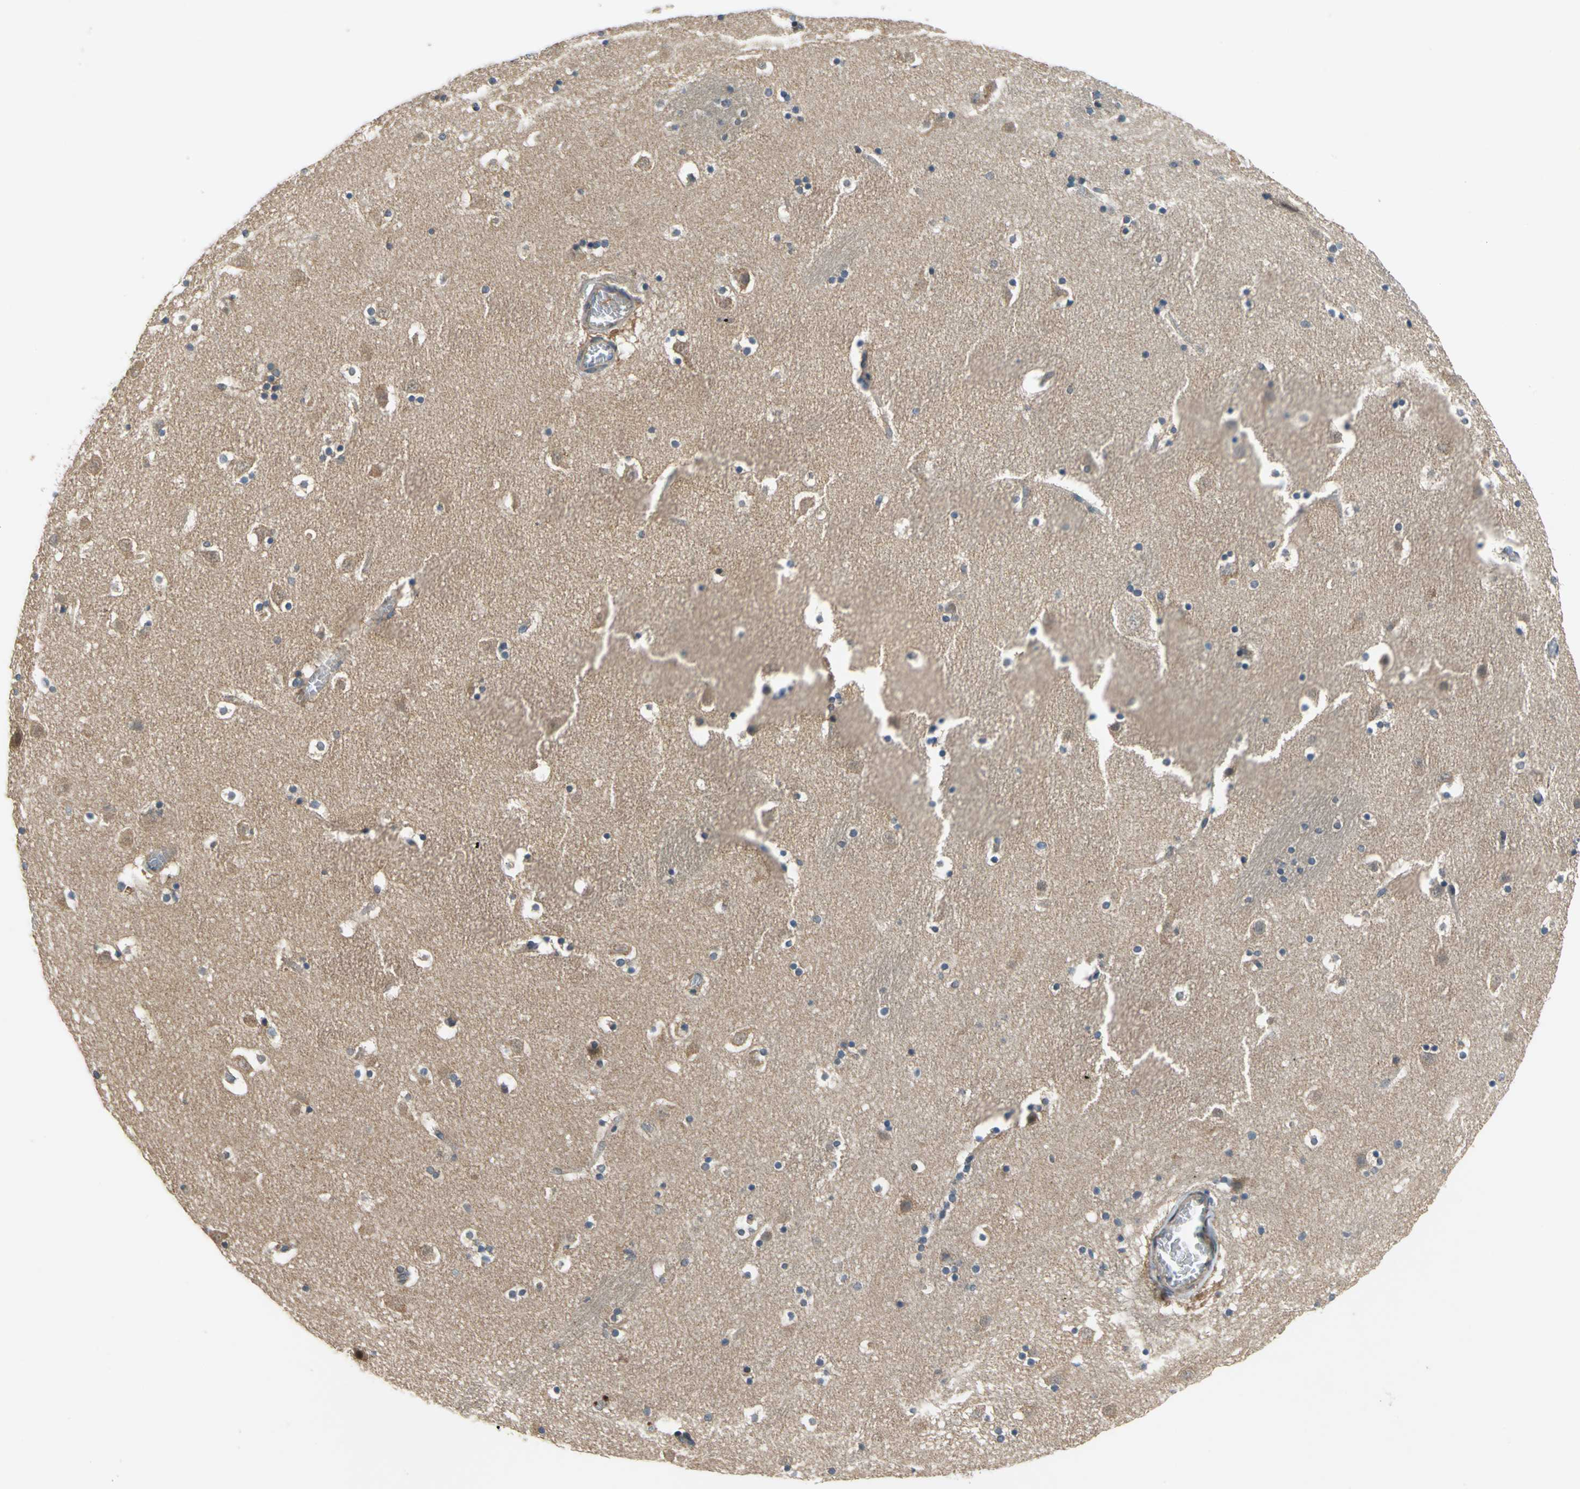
{"staining": {"intensity": "negative", "quantity": "none", "location": "none"}, "tissue": "caudate", "cell_type": "Glial cells", "image_type": "normal", "snomed": [{"axis": "morphology", "description": "Normal tissue, NOS"}, {"axis": "topography", "description": "Lateral ventricle wall"}], "caption": "Caudate stained for a protein using immunohistochemistry (IHC) displays no positivity glial cells.", "gene": "EMCN", "patient": {"sex": "male", "age": 45}}